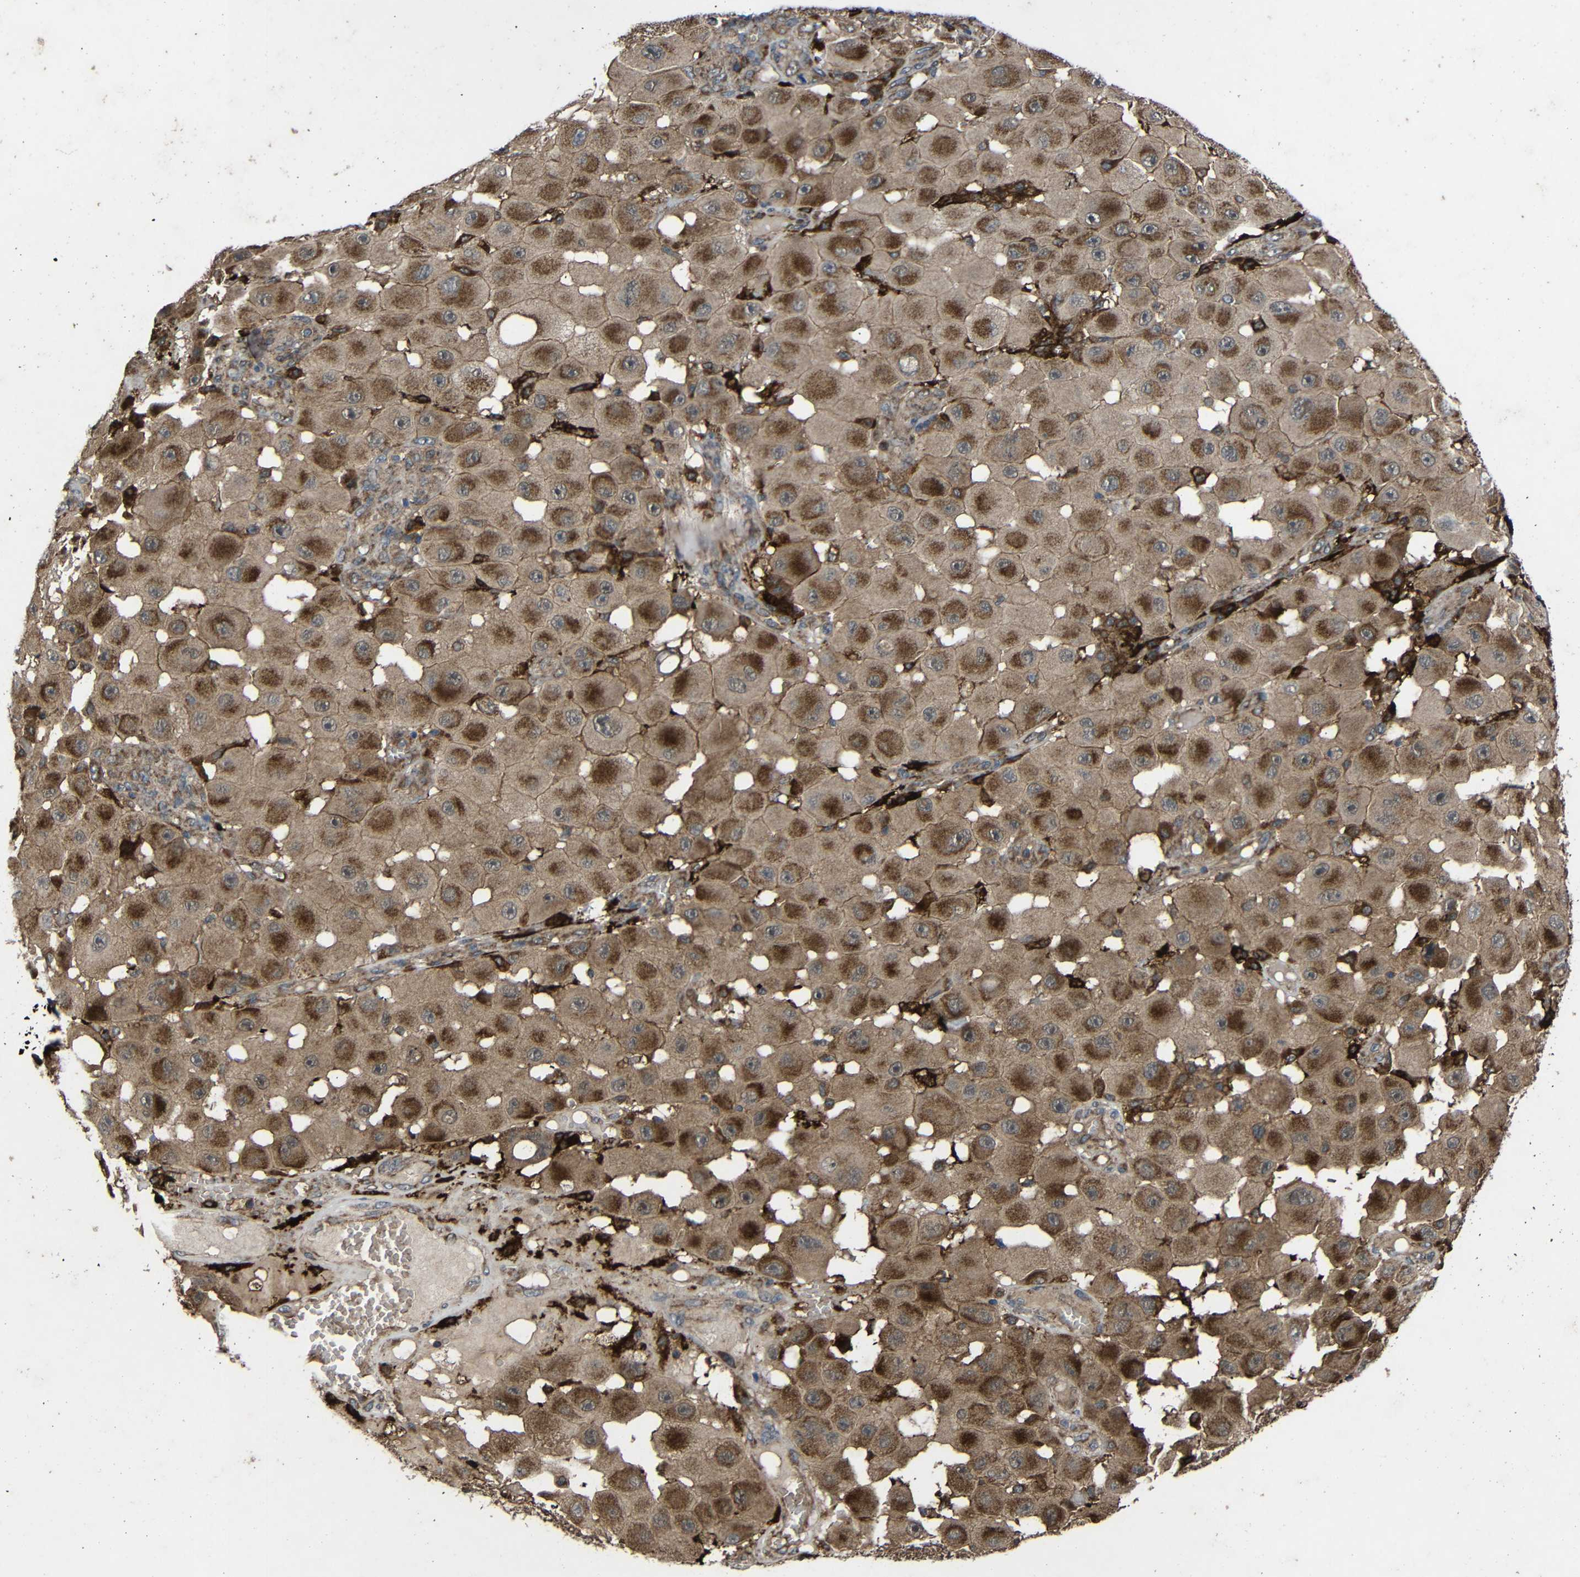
{"staining": {"intensity": "strong", "quantity": ">75%", "location": "cytoplasmic/membranous"}, "tissue": "melanoma", "cell_type": "Tumor cells", "image_type": "cancer", "snomed": [{"axis": "morphology", "description": "Malignant melanoma, NOS"}, {"axis": "topography", "description": "Skin"}], "caption": "Malignant melanoma stained for a protein (brown) displays strong cytoplasmic/membranous positive expression in approximately >75% of tumor cells.", "gene": "C1GALT1", "patient": {"sex": "female", "age": 81}}